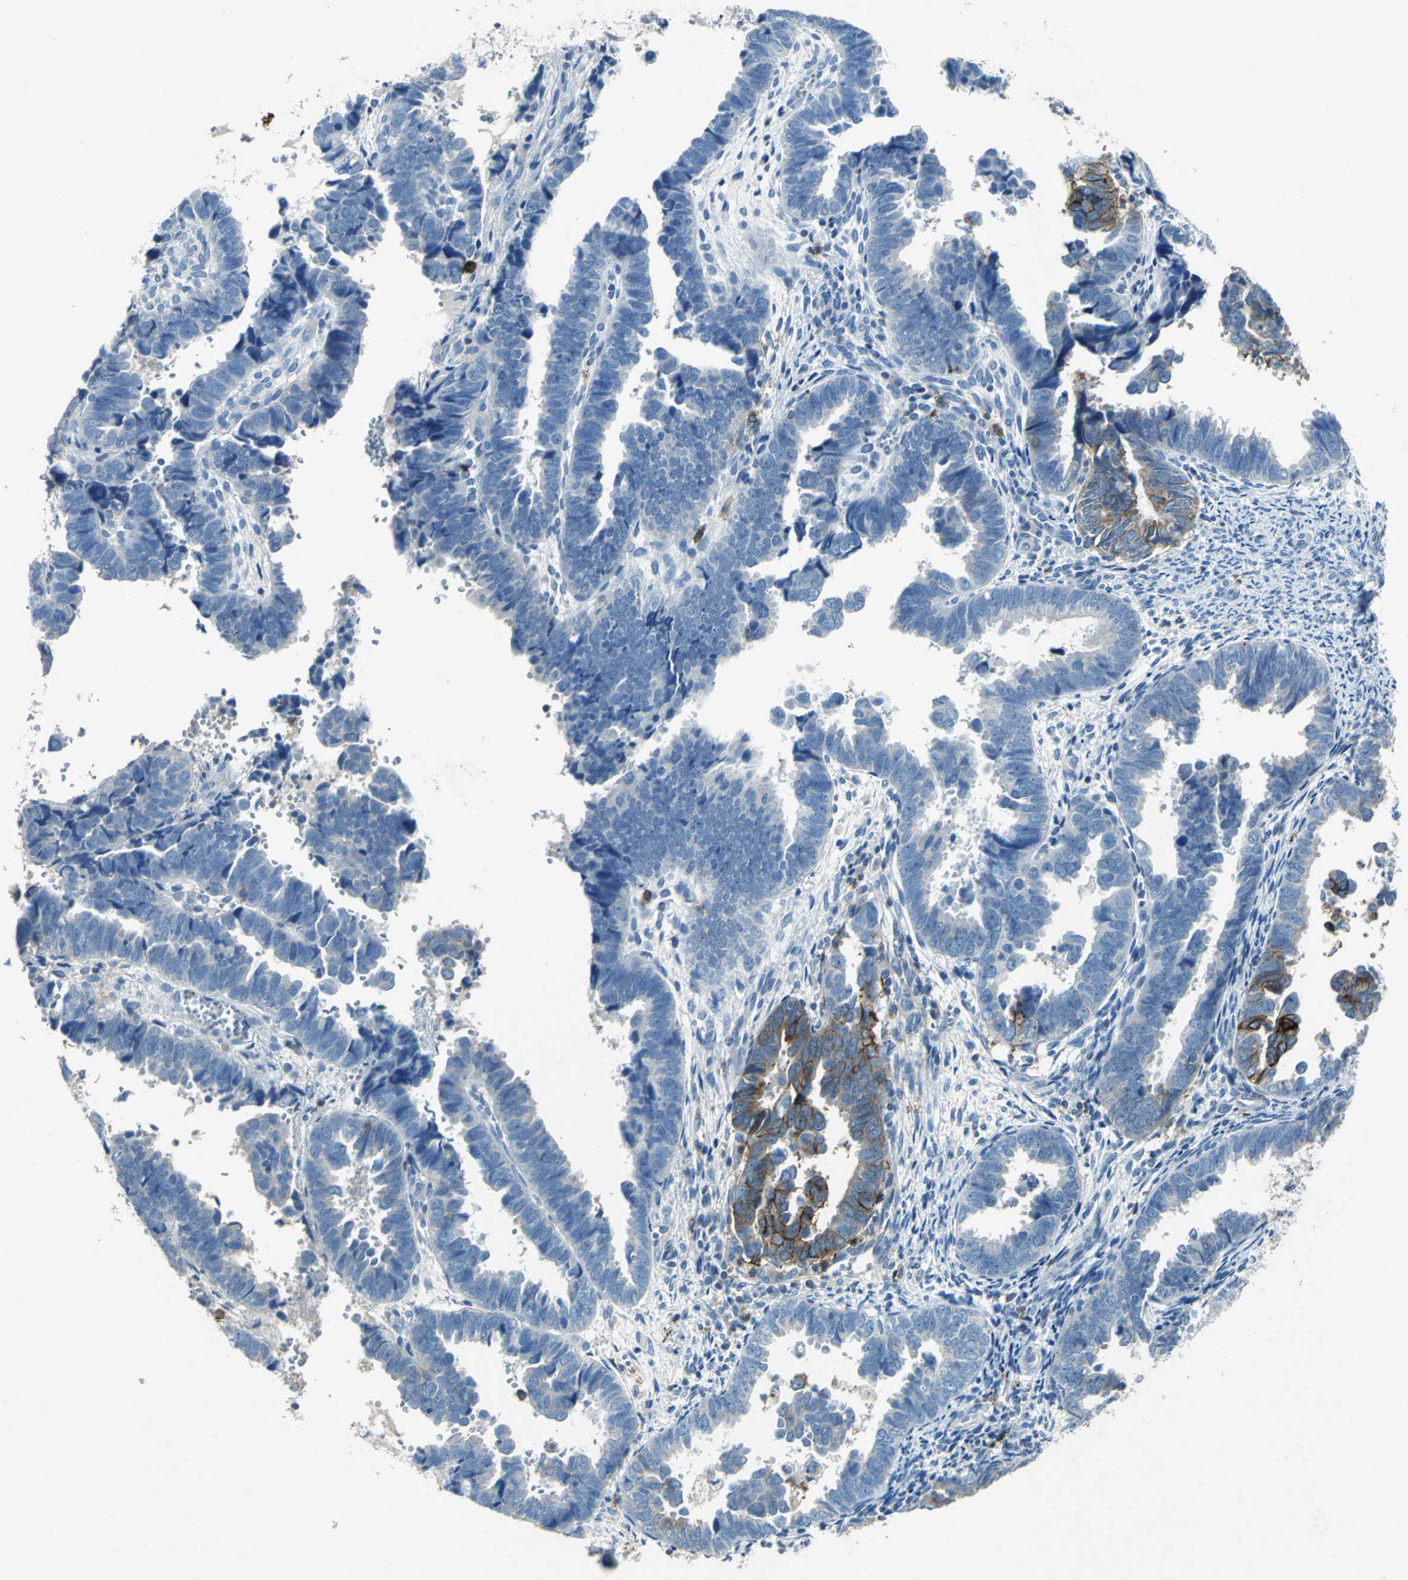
{"staining": {"intensity": "strong", "quantity": "<25%", "location": "cytoplasmic/membranous"}, "tissue": "endometrial cancer", "cell_type": "Tumor cells", "image_type": "cancer", "snomed": [{"axis": "morphology", "description": "Adenocarcinoma, NOS"}, {"axis": "topography", "description": "Endometrium"}], "caption": "There is medium levels of strong cytoplasmic/membranous expression in tumor cells of endometrial adenocarcinoma, as demonstrated by immunohistochemical staining (brown color).", "gene": "RPS13", "patient": {"sex": "female", "age": 75}}